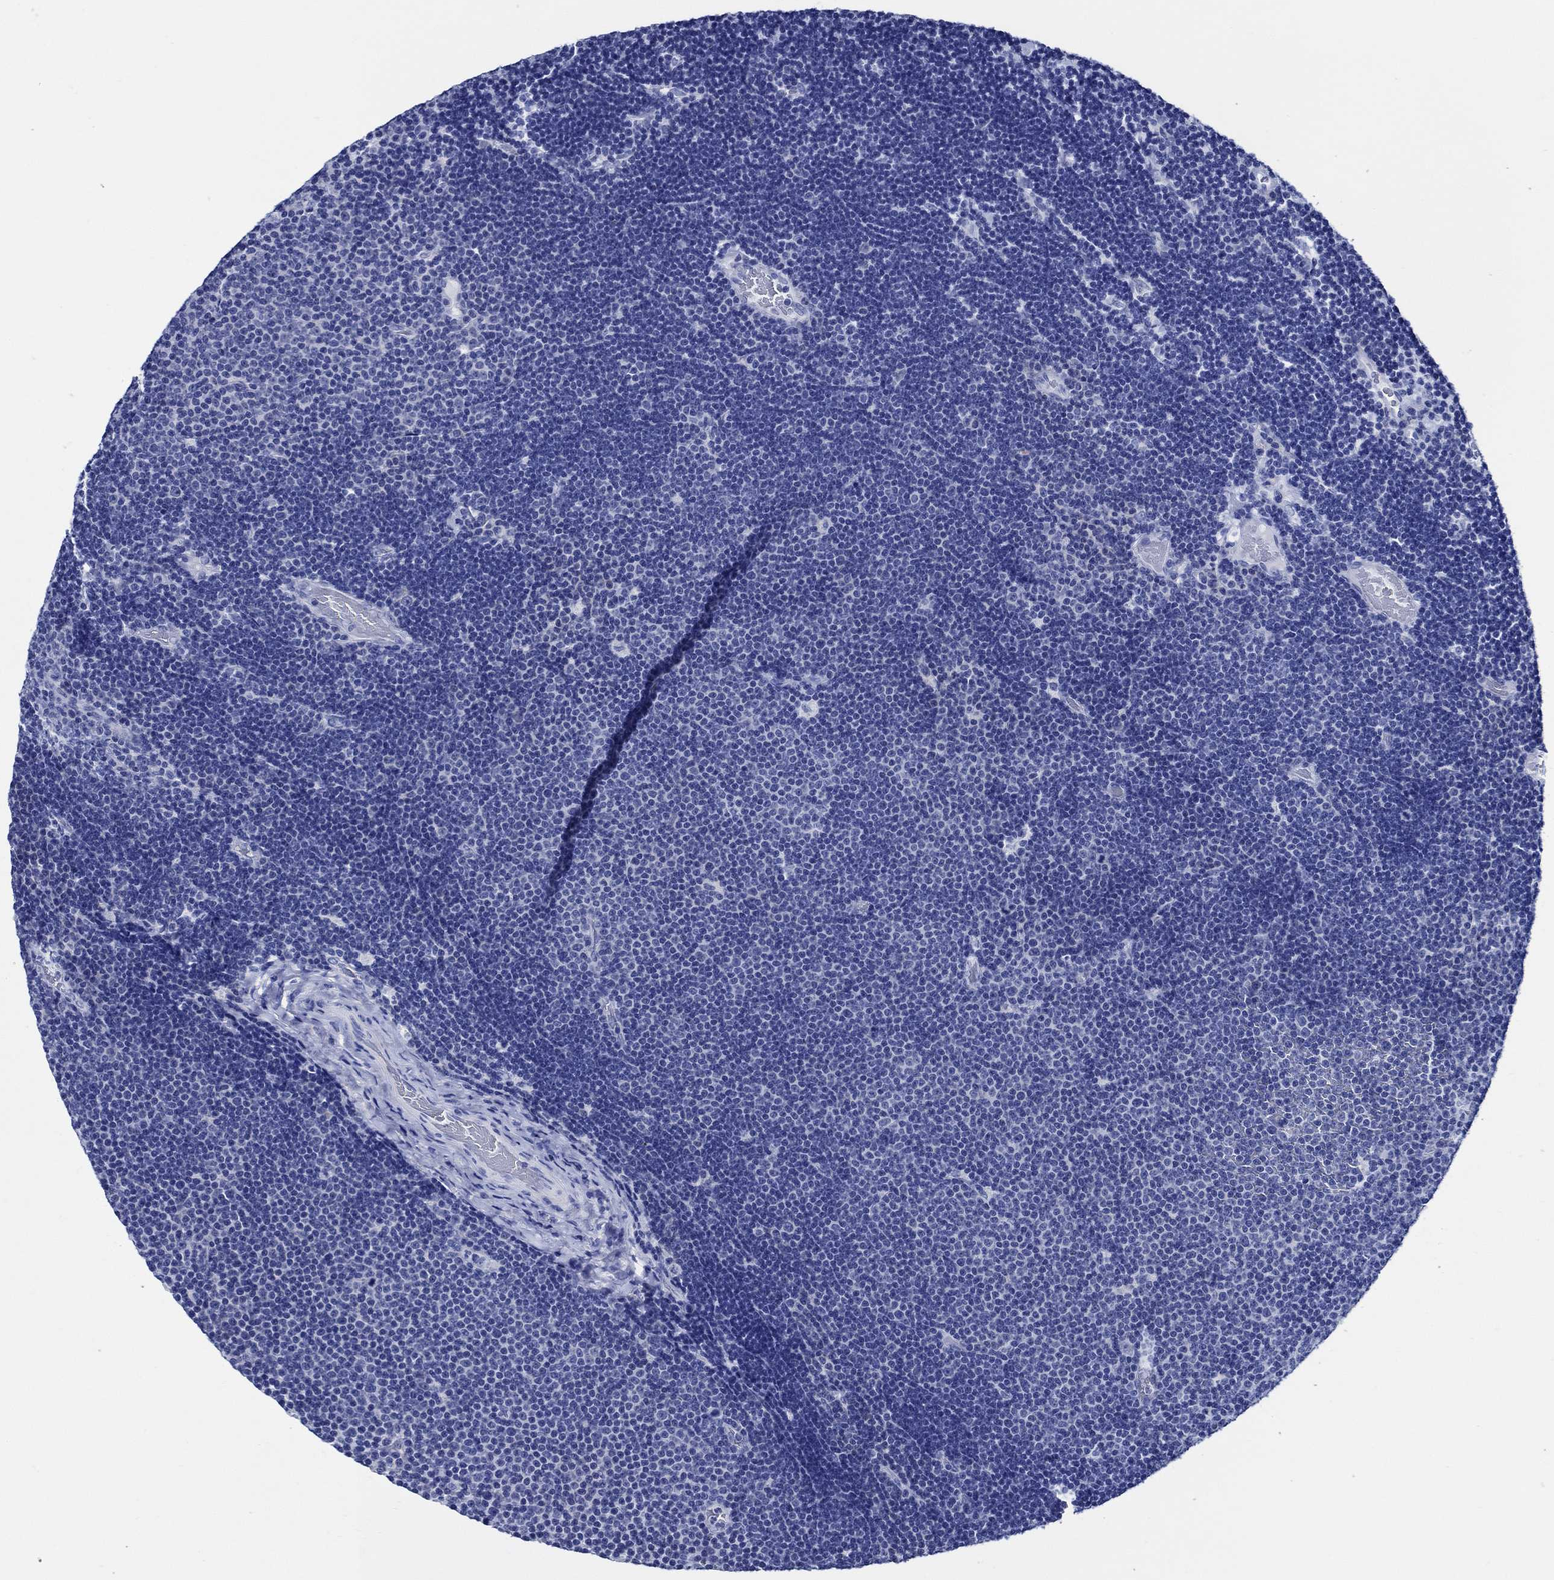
{"staining": {"intensity": "negative", "quantity": "none", "location": "none"}, "tissue": "lymphoma", "cell_type": "Tumor cells", "image_type": "cancer", "snomed": [{"axis": "morphology", "description": "Malignant lymphoma, non-Hodgkin's type, Low grade"}, {"axis": "topography", "description": "Brain"}], "caption": "Low-grade malignant lymphoma, non-Hodgkin's type was stained to show a protein in brown. There is no significant positivity in tumor cells.", "gene": "WDR62", "patient": {"sex": "female", "age": 66}}